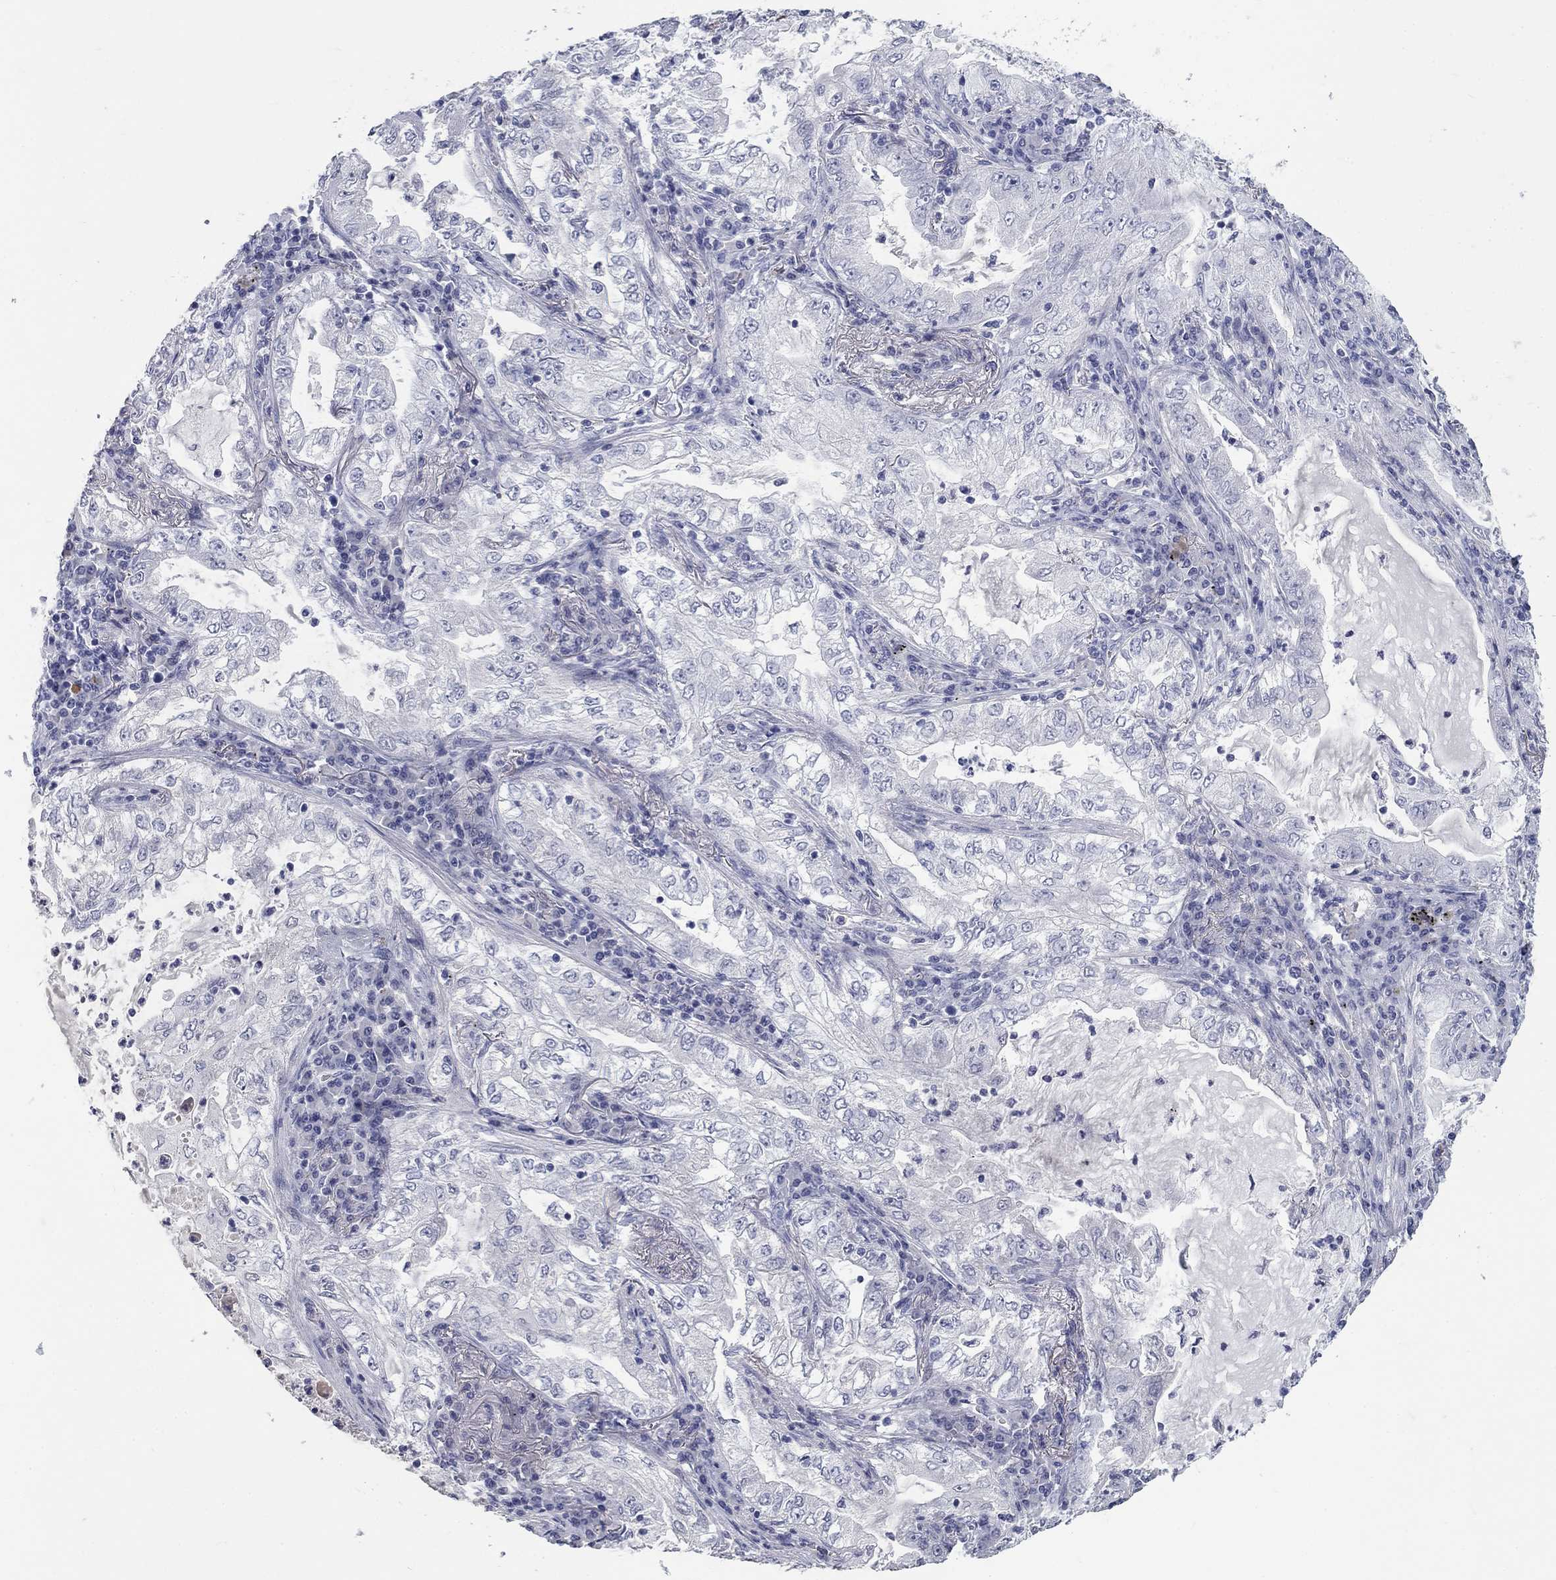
{"staining": {"intensity": "negative", "quantity": "none", "location": "none"}, "tissue": "lung cancer", "cell_type": "Tumor cells", "image_type": "cancer", "snomed": [{"axis": "morphology", "description": "Adenocarcinoma, NOS"}, {"axis": "topography", "description": "Lung"}], "caption": "Histopathology image shows no protein expression in tumor cells of adenocarcinoma (lung) tissue. Nuclei are stained in blue.", "gene": "ELAVL4", "patient": {"sex": "female", "age": 73}}